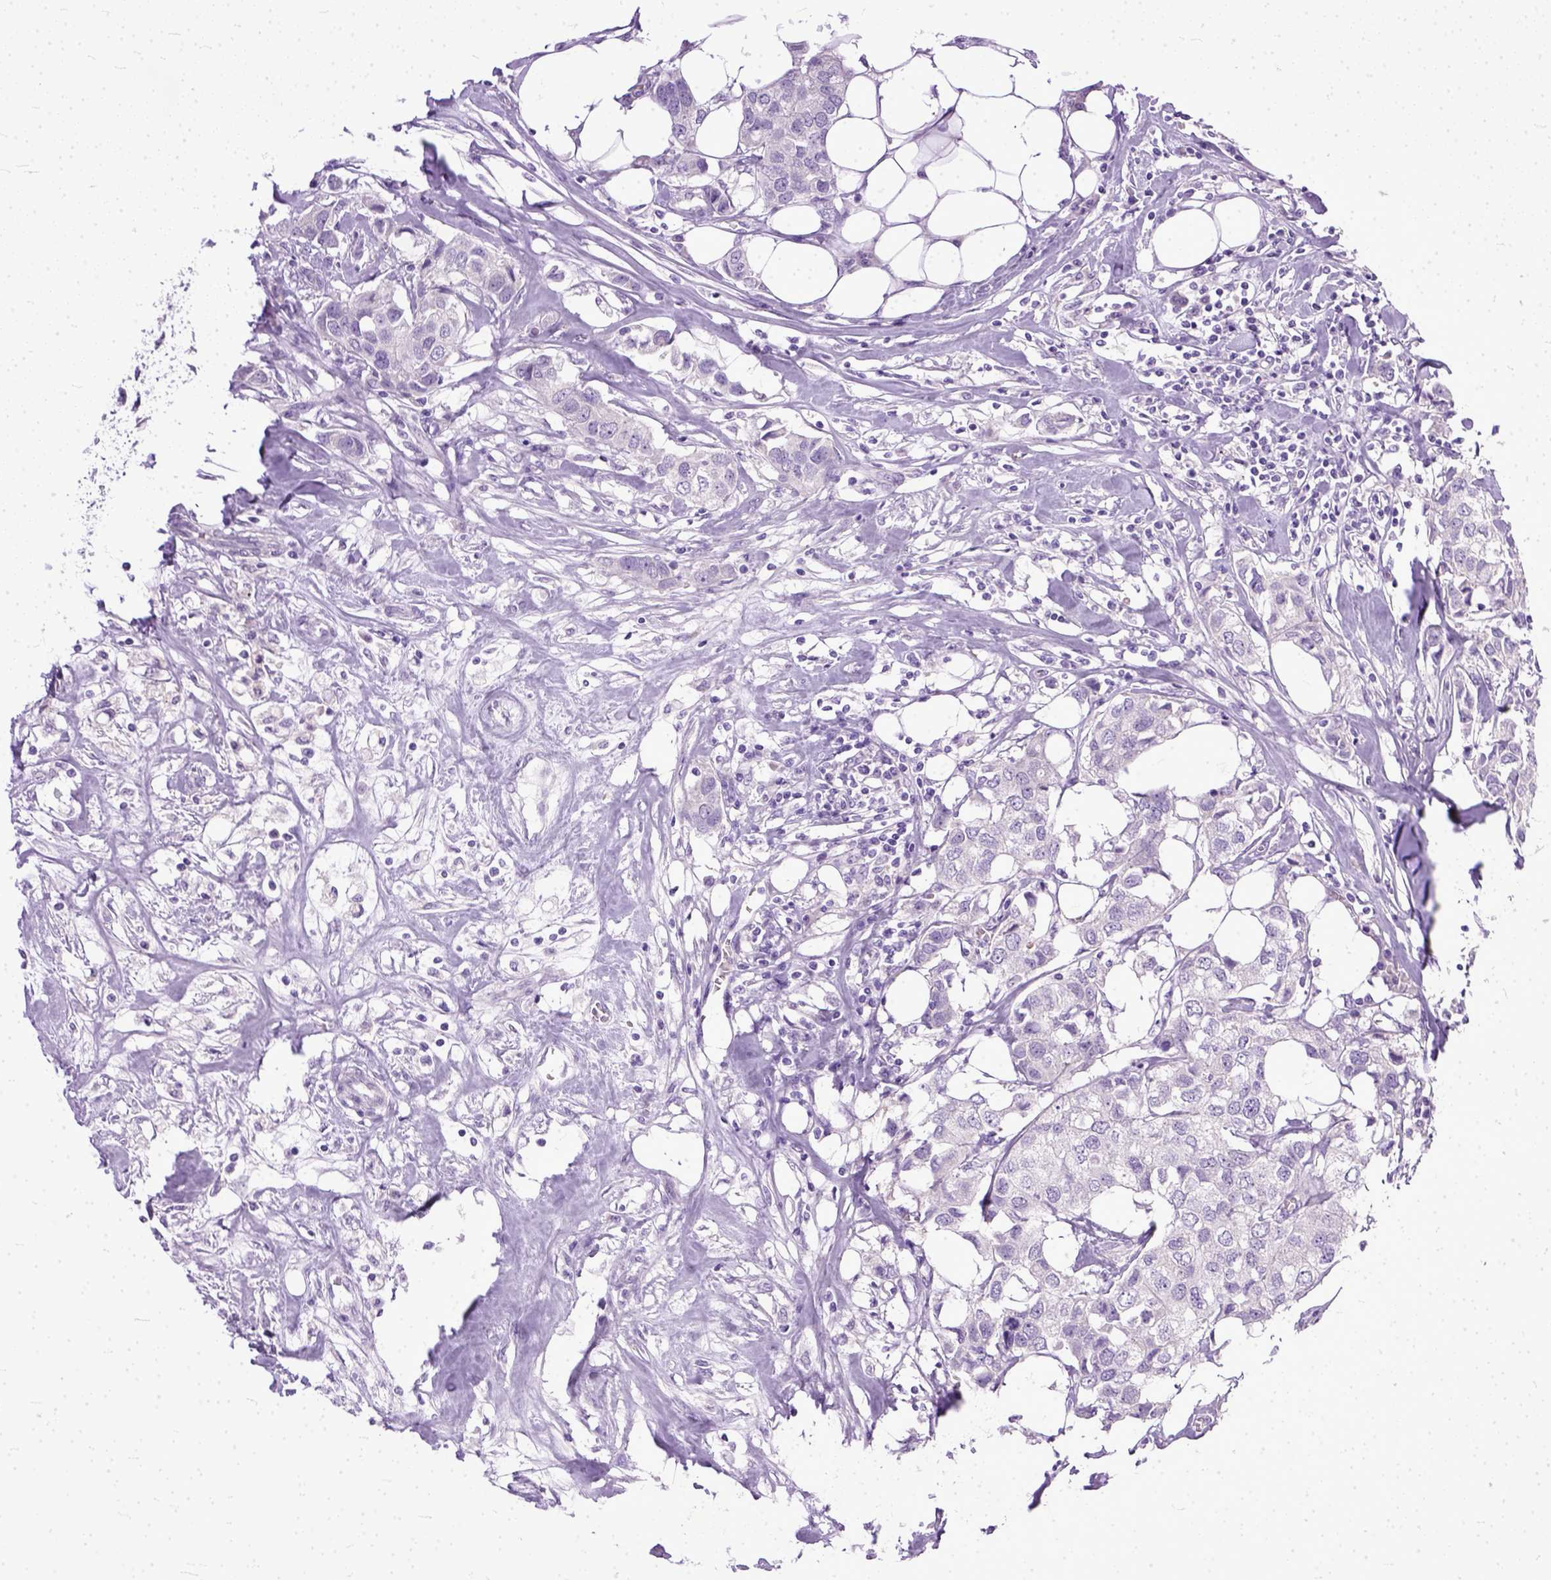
{"staining": {"intensity": "negative", "quantity": "none", "location": "none"}, "tissue": "breast cancer", "cell_type": "Tumor cells", "image_type": "cancer", "snomed": [{"axis": "morphology", "description": "Duct carcinoma"}, {"axis": "topography", "description": "Breast"}], "caption": "A histopathology image of human breast cancer is negative for staining in tumor cells. (DAB (3,3'-diaminobenzidine) IHC, high magnification).", "gene": "TCEAL7", "patient": {"sex": "female", "age": 80}}